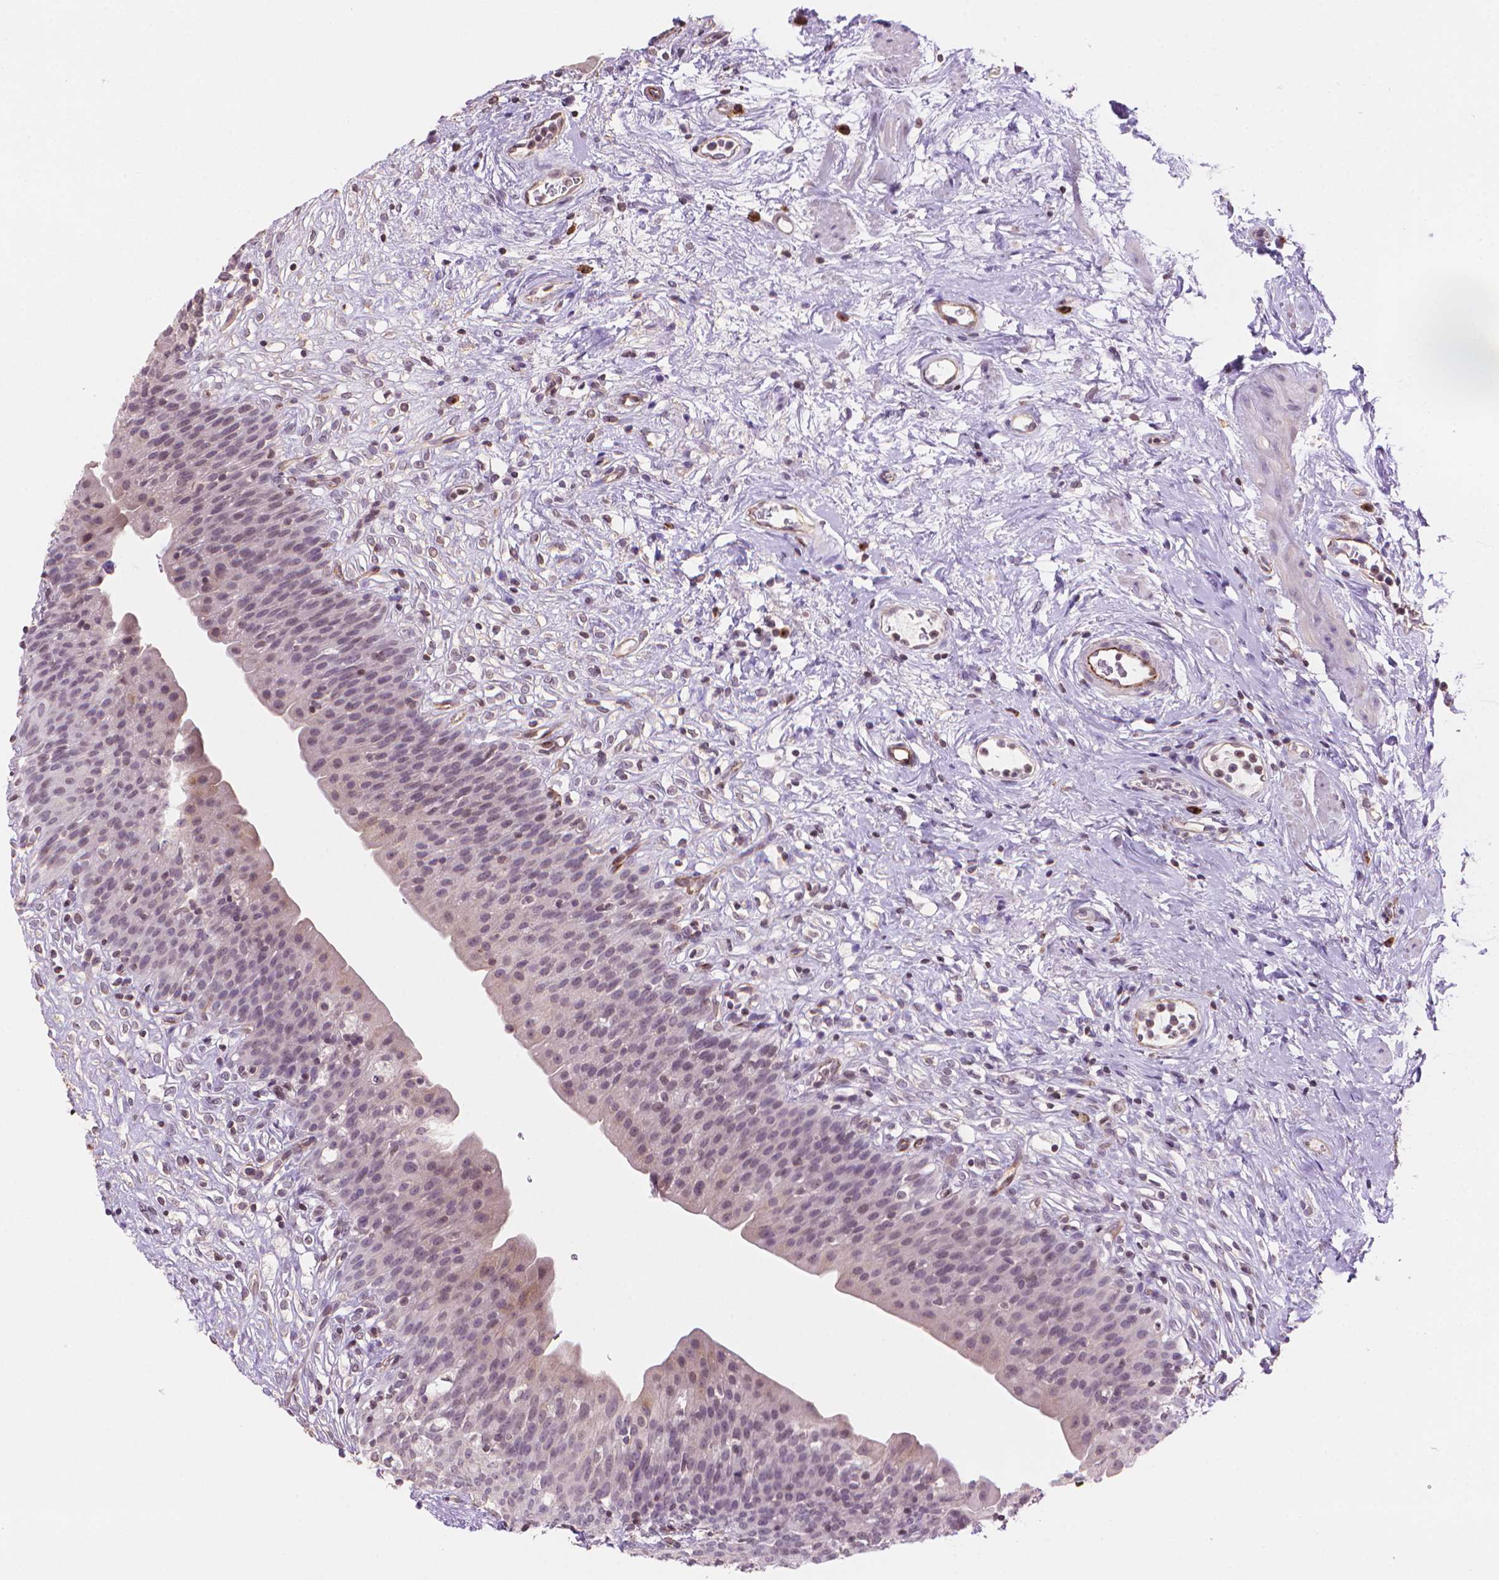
{"staining": {"intensity": "weak", "quantity": "<25%", "location": "nuclear"}, "tissue": "urinary bladder", "cell_type": "Urothelial cells", "image_type": "normal", "snomed": [{"axis": "morphology", "description": "Normal tissue, NOS"}, {"axis": "topography", "description": "Urinary bladder"}], "caption": "High power microscopy micrograph of an immunohistochemistry photomicrograph of benign urinary bladder, revealing no significant expression in urothelial cells.", "gene": "TMEM184A", "patient": {"sex": "male", "age": 76}}